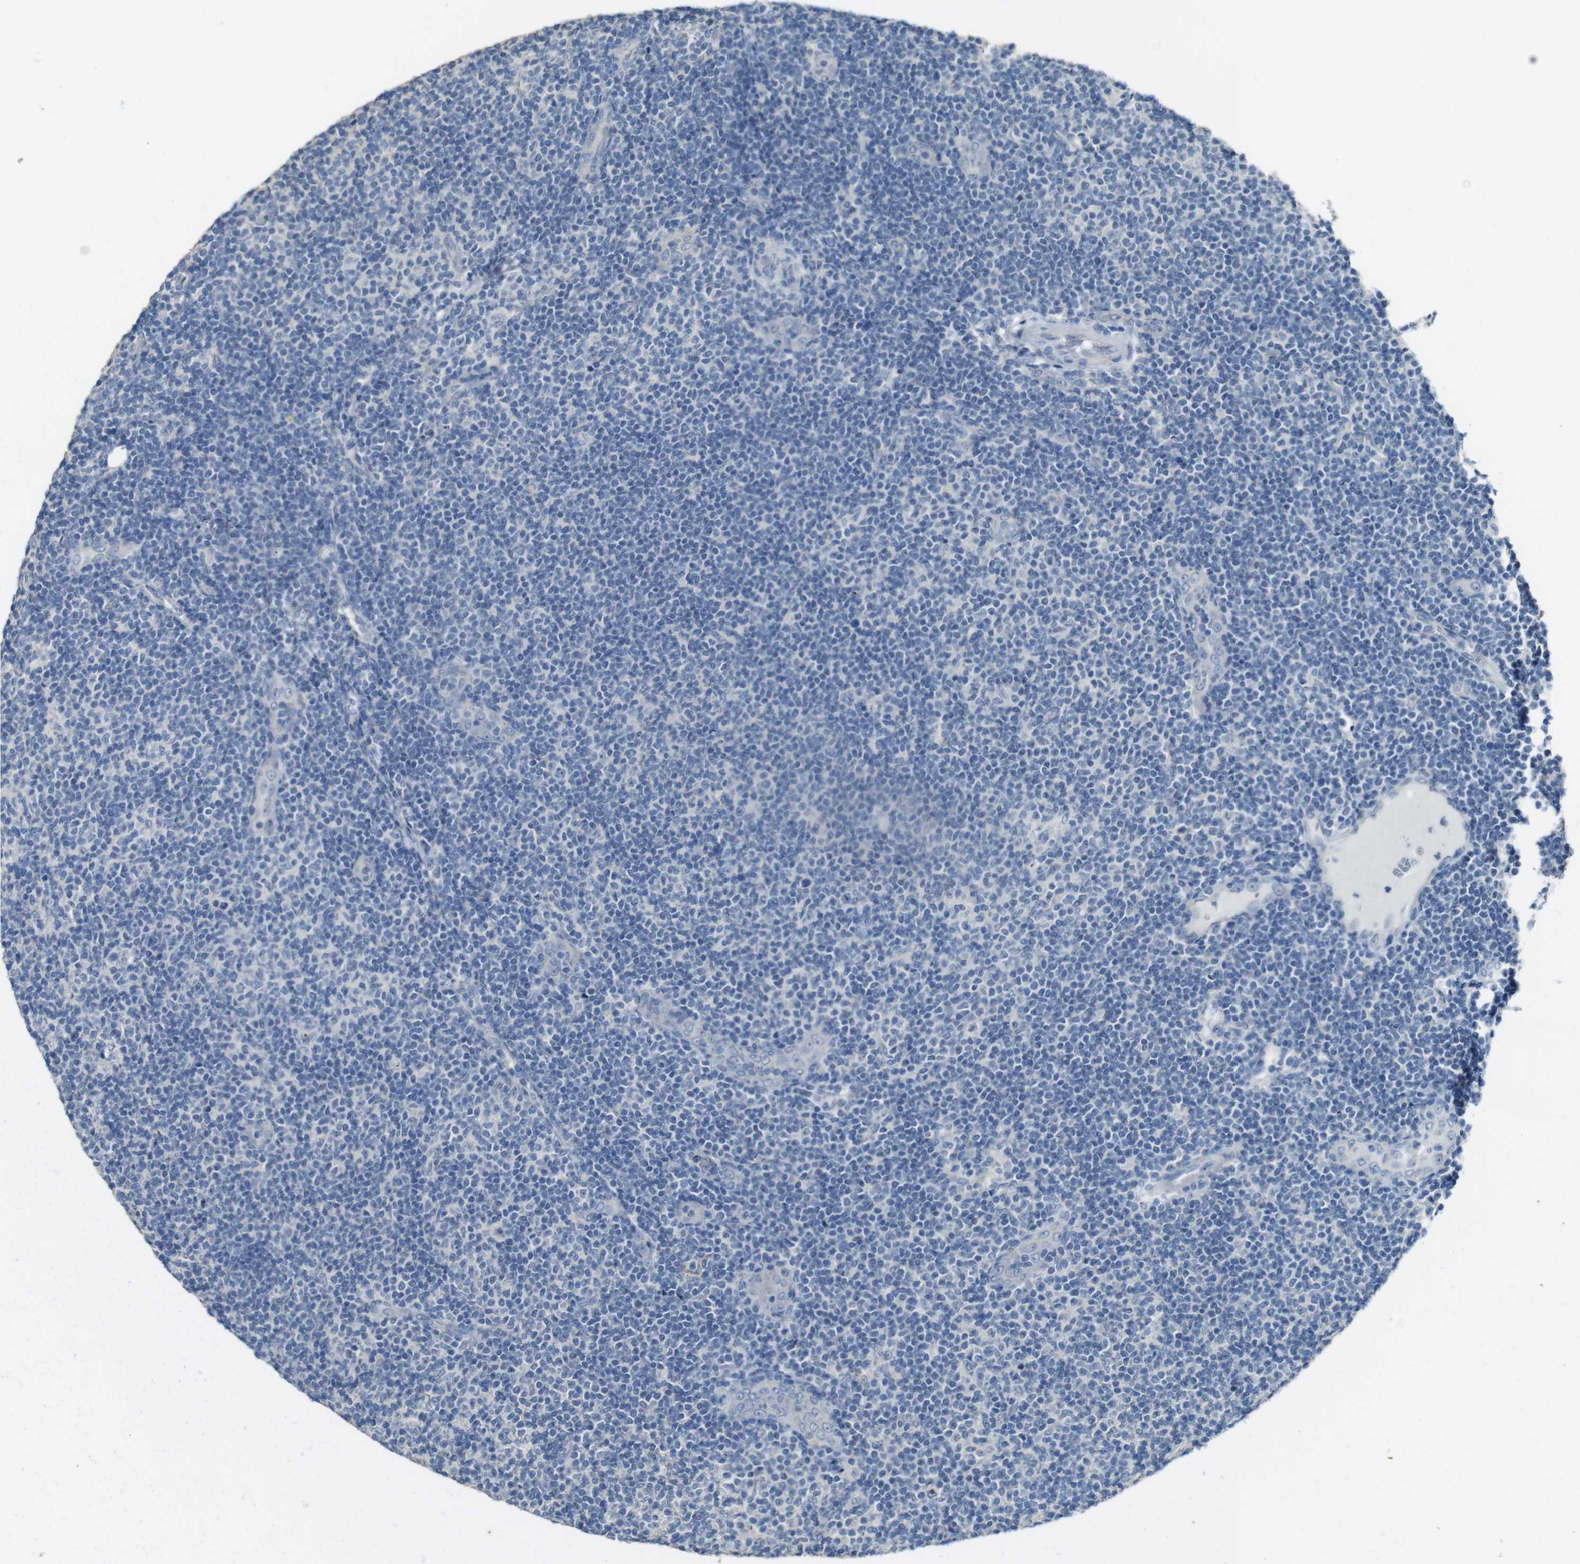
{"staining": {"intensity": "negative", "quantity": "none", "location": "none"}, "tissue": "lymphoma", "cell_type": "Tumor cells", "image_type": "cancer", "snomed": [{"axis": "morphology", "description": "Malignant lymphoma, non-Hodgkin's type, Low grade"}, {"axis": "topography", "description": "Lymph node"}], "caption": "A photomicrograph of lymphoma stained for a protein demonstrates no brown staining in tumor cells.", "gene": "ENTPD7", "patient": {"sex": "male", "age": 83}}